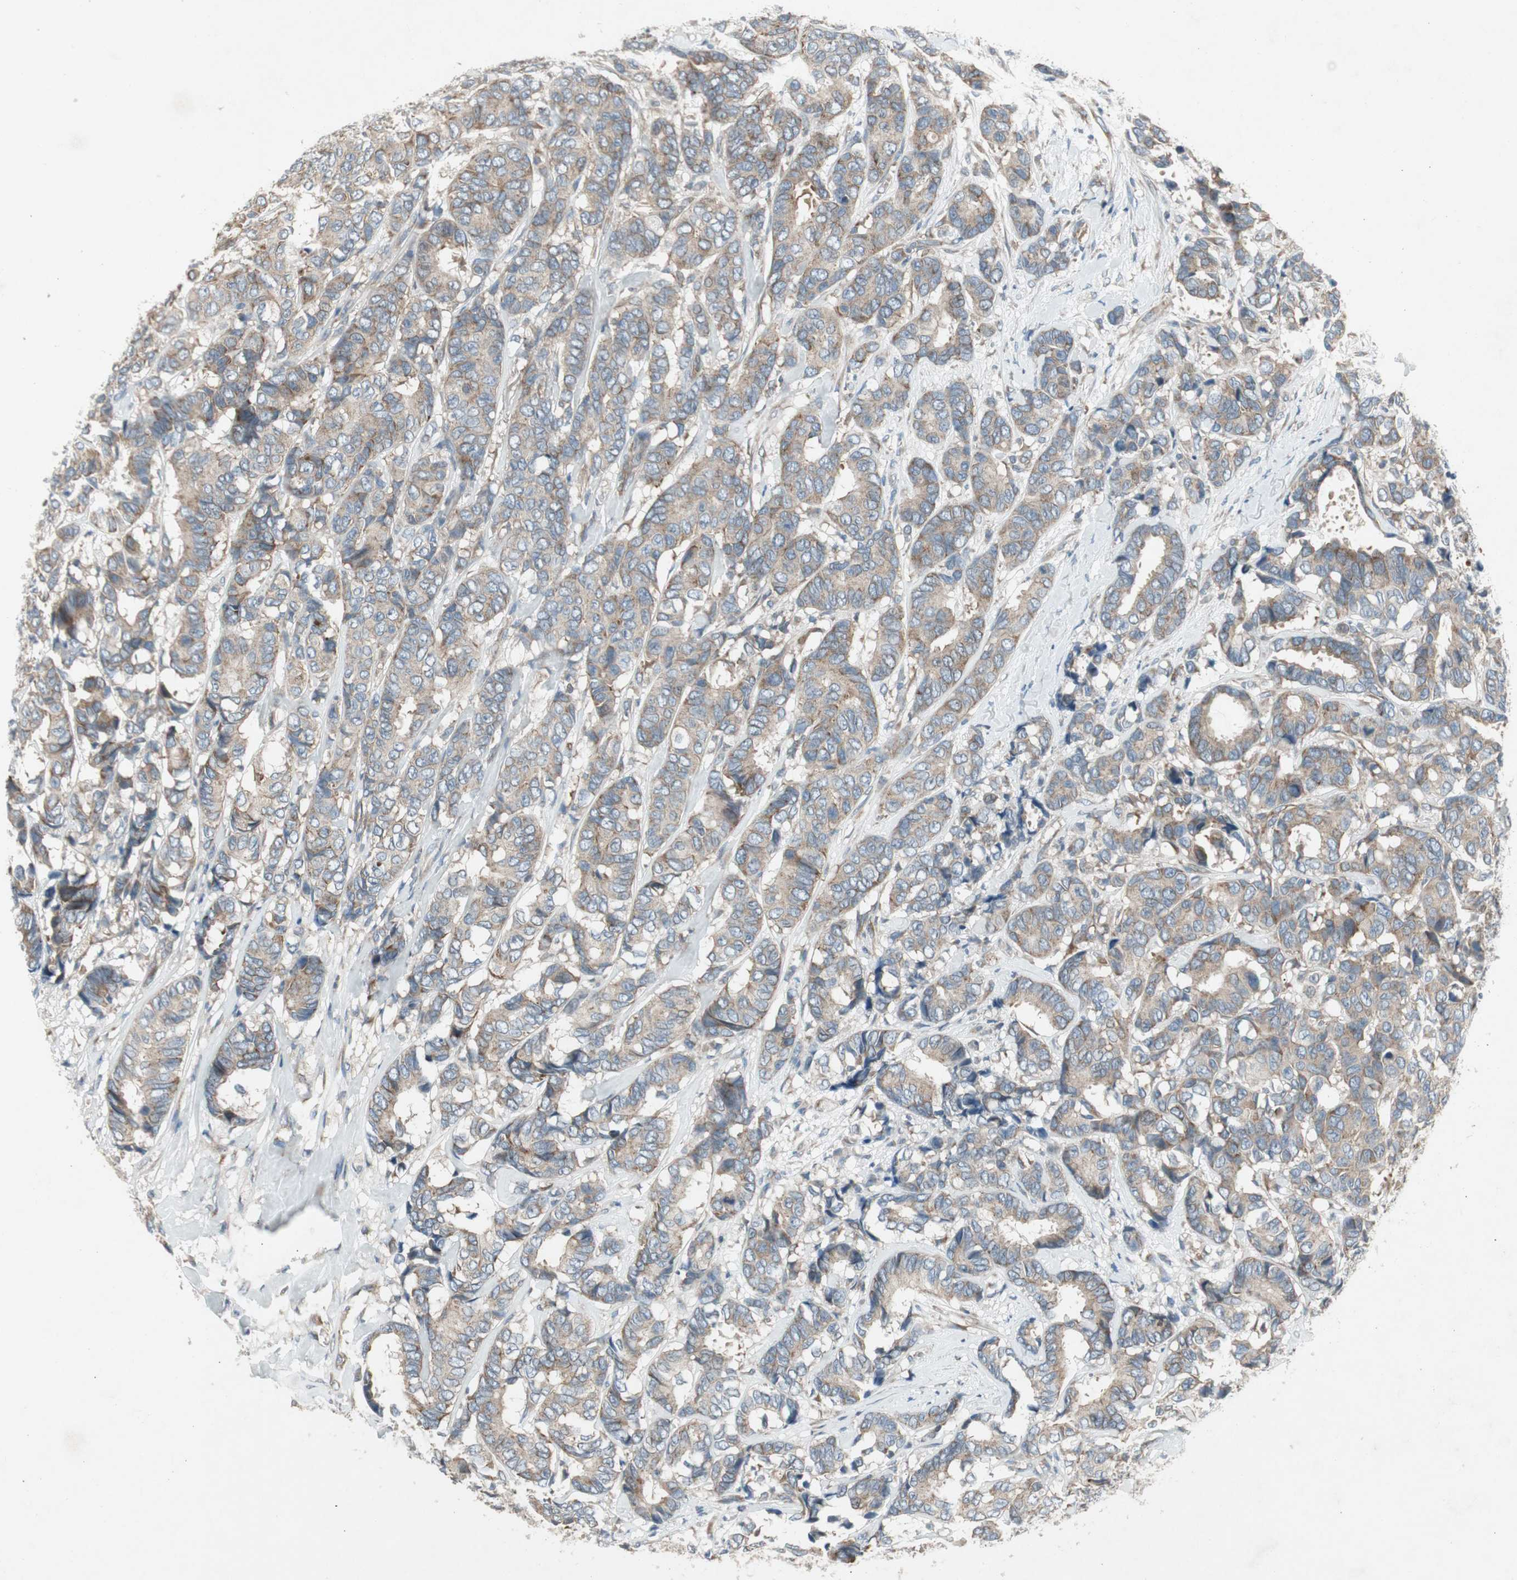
{"staining": {"intensity": "weak", "quantity": ">75%", "location": "cytoplasmic/membranous"}, "tissue": "breast cancer", "cell_type": "Tumor cells", "image_type": "cancer", "snomed": [{"axis": "morphology", "description": "Duct carcinoma"}, {"axis": "topography", "description": "Breast"}], "caption": "Breast intraductal carcinoma tissue shows weak cytoplasmic/membranous expression in about >75% of tumor cells, visualized by immunohistochemistry.", "gene": "PANK2", "patient": {"sex": "female", "age": 87}}